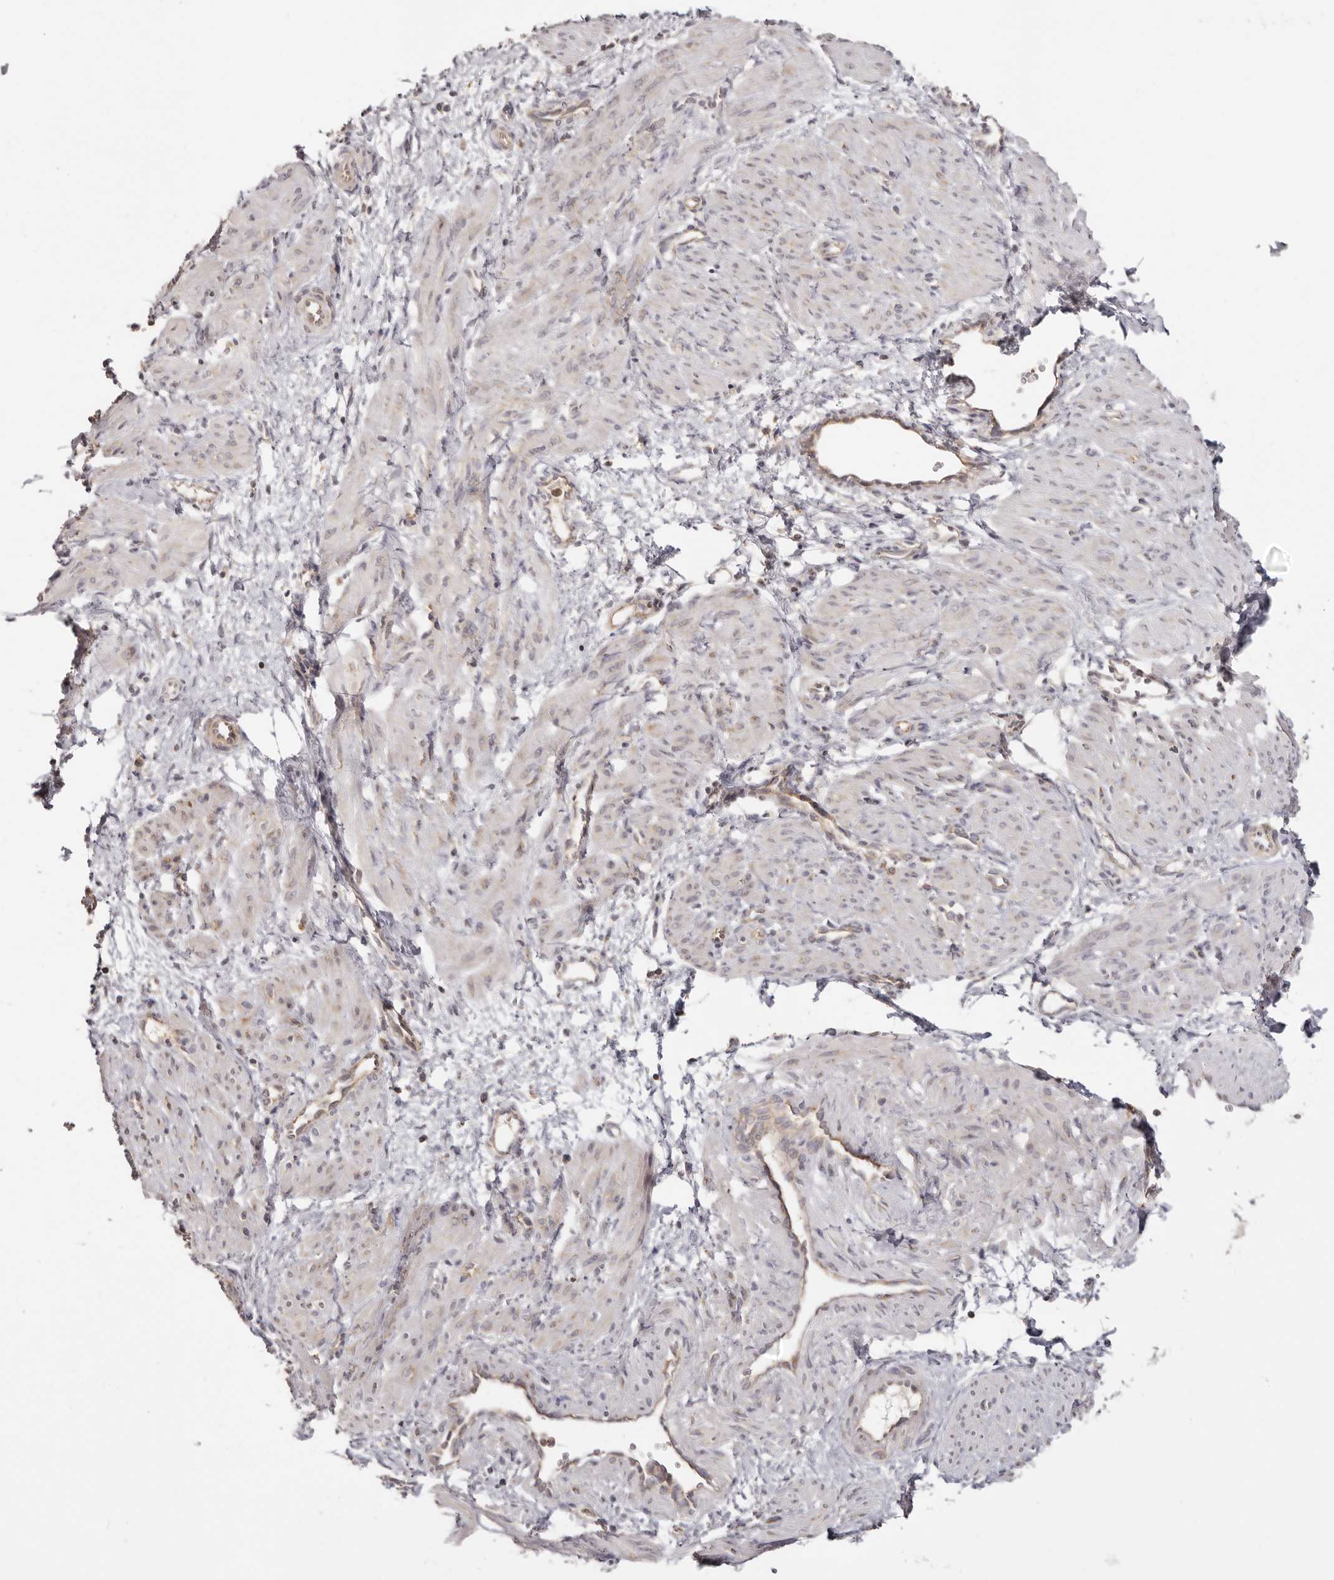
{"staining": {"intensity": "weak", "quantity": "<25%", "location": "cytoplasmic/membranous"}, "tissue": "smooth muscle", "cell_type": "Smooth muscle cells", "image_type": "normal", "snomed": [{"axis": "morphology", "description": "Normal tissue, NOS"}, {"axis": "topography", "description": "Endometrium"}], "caption": "This is an immunohistochemistry (IHC) photomicrograph of benign human smooth muscle. There is no staining in smooth muscle cells.", "gene": "EEF1E1", "patient": {"sex": "female", "age": 33}}